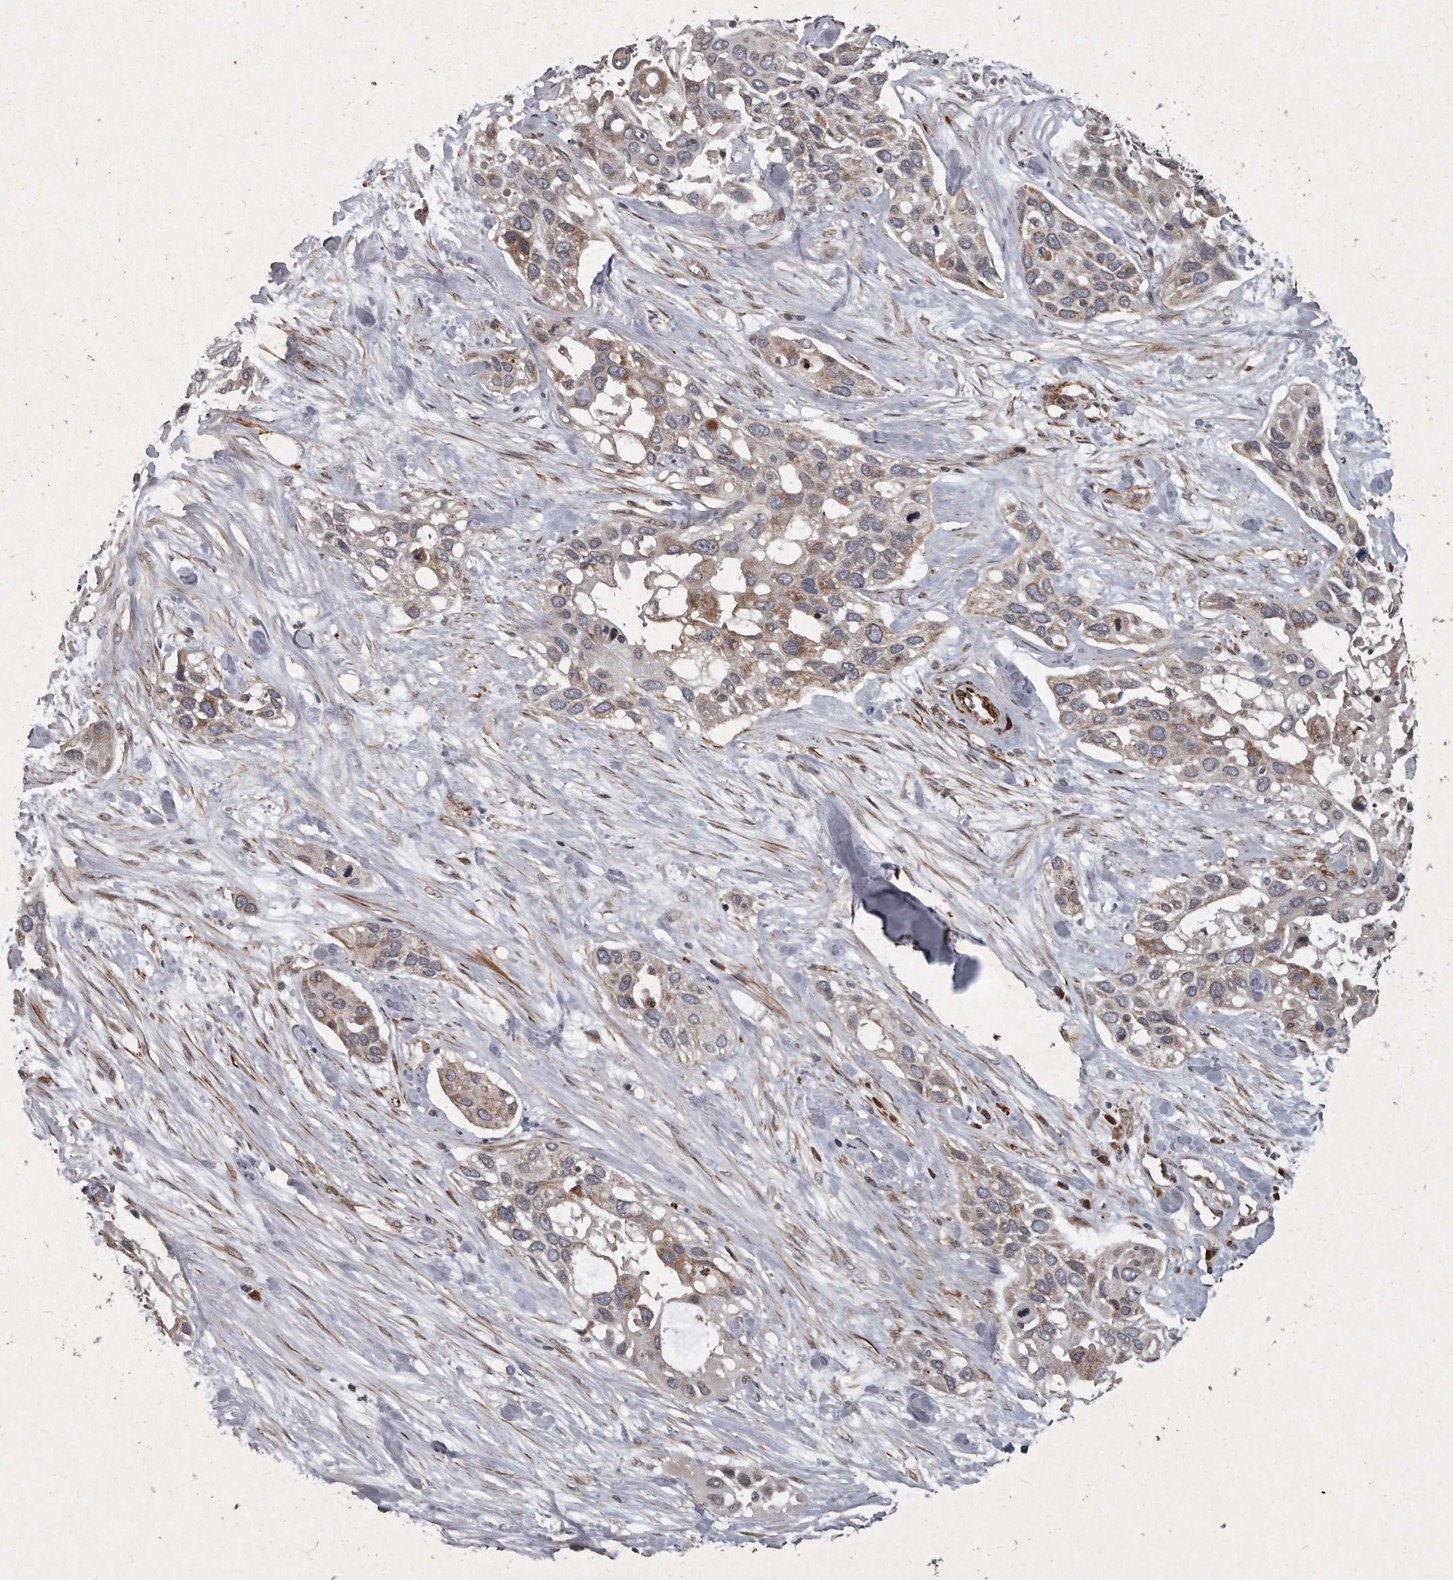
{"staining": {"intensity": "moderate", "quantity": "25%-75%", "location": "cytoplasmic/membranous"}, "tissue": "pancreatic cancer", "cell_type": "Tumor cells", "image_type": "cancer", "snomed": [{"axis": "morphology", "description": "Adenocarcinoma, NOS"}, {"axis": "topography", "description": "Pancreas"}], "caption": "Protein expression analysis of human pancreatic cancer (adenocarcinoma) reveals moderate cytoplasmic/membranous staining in about 25%-75% of tumor cells. The staining was performed using DAB to visualize the protein expression in brown, while the nuclei were stained in blue with hematoxylin (Magnification: 20x).", "gene": "MRPS15", "patient": {"sex": "female", "age": 60}}